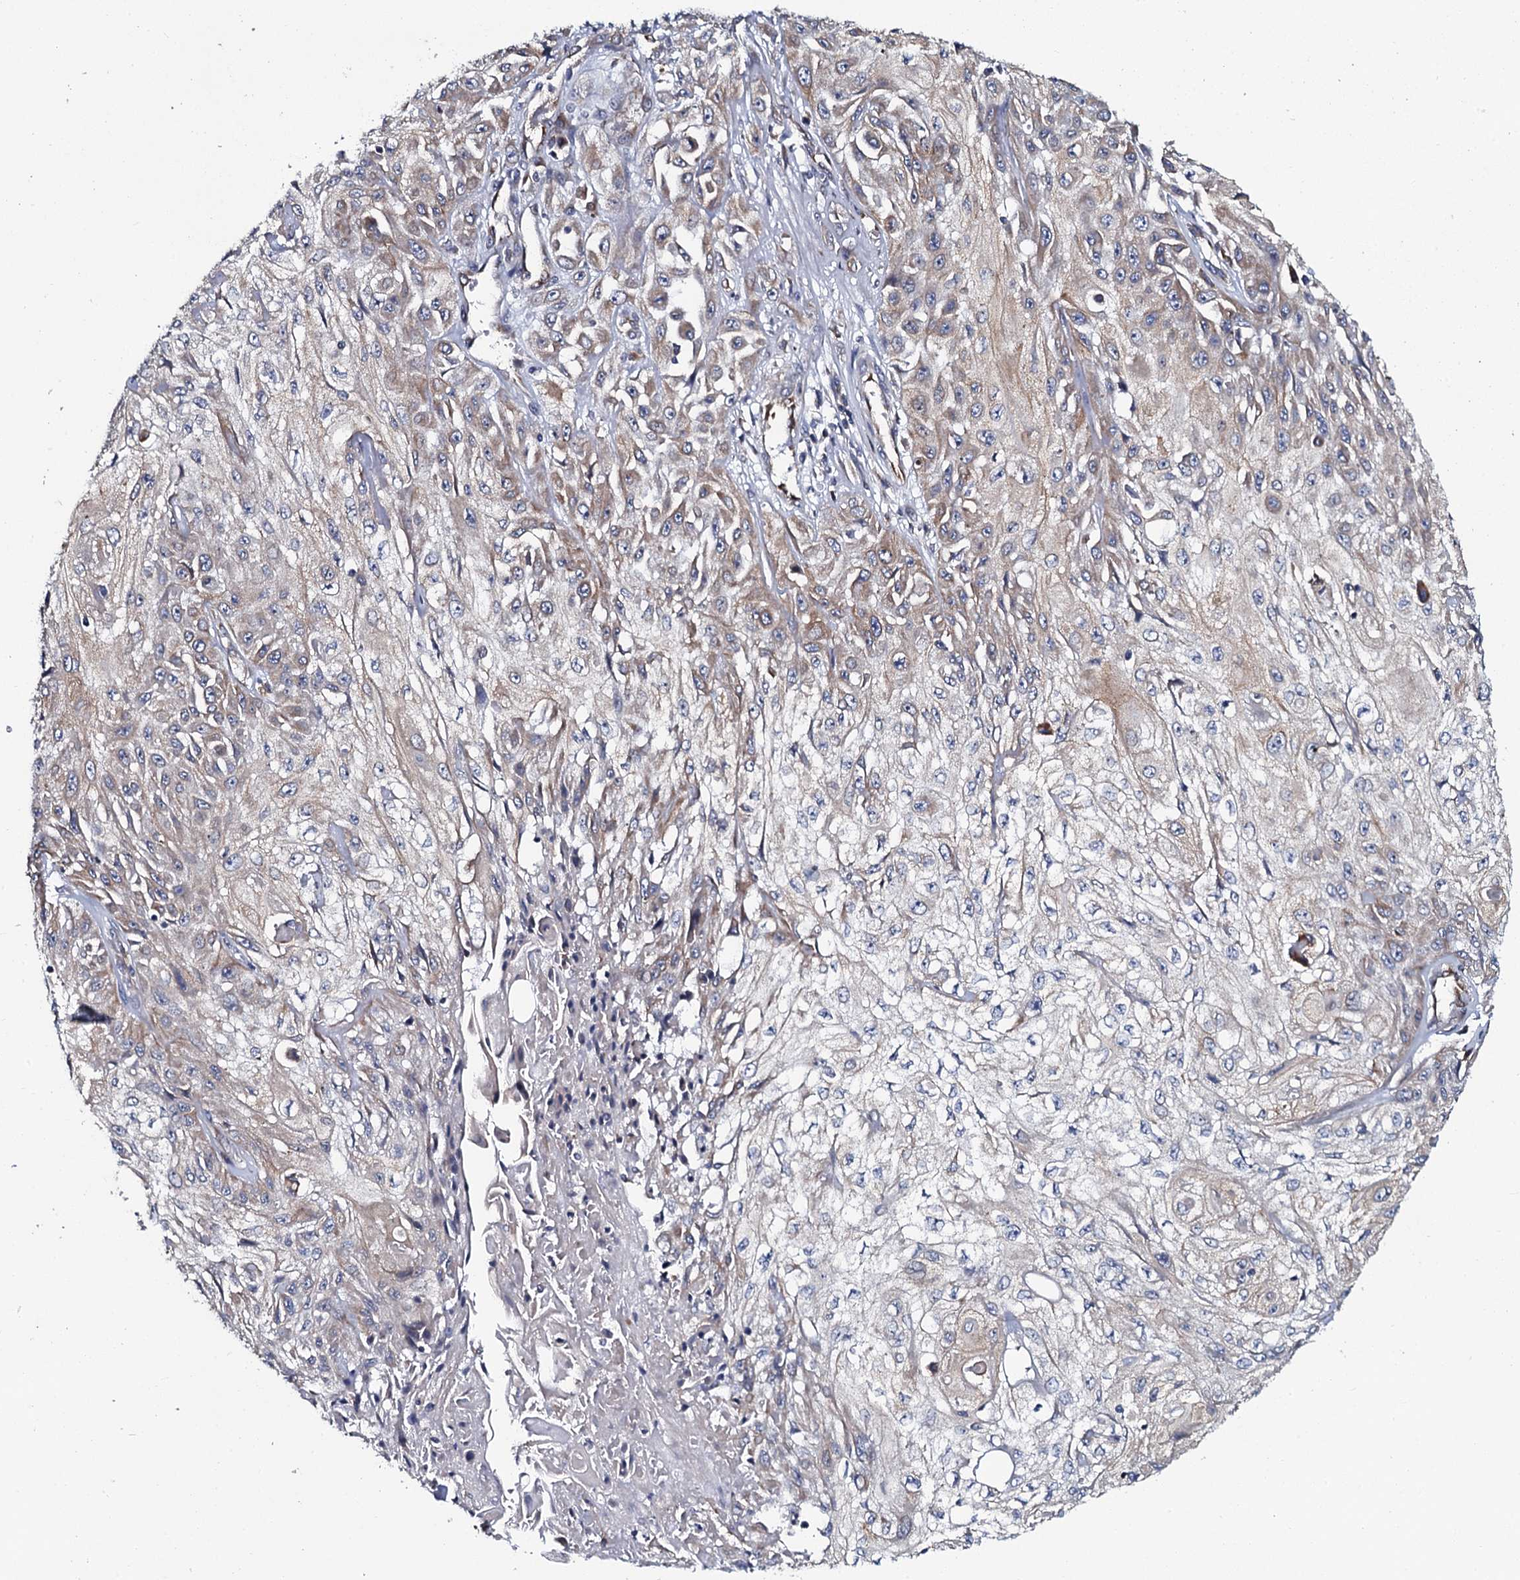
{"staining": {"intensity": "weak", "quantity": "25%-75%", "location": "cytoplasmic/membranous"}, "tissue": "skin cancer", "cell_type": "Tumor cells", "image_type": "cancer", "snomed": [{"axis": "morphology", "description": "Squamous cell carcinoma, NOS"}, {"axis": "morphology", "description": "Squamous cell carcinoma, metastatic, NOS"}, {"axis": "topography", "description": "Skin"}, {"axis": "topography", "description": "Lymph node"}], "caption": "This is a photomicrograph of immunohistochemistry (IHC) staining of skin metastatic squamous cell carcinoma, which shows weak positivity in the cytoplasmic/membranous of tumor cells.", "gene": "TMEM151A", "patient": {"sex": "male", "age": 75}}